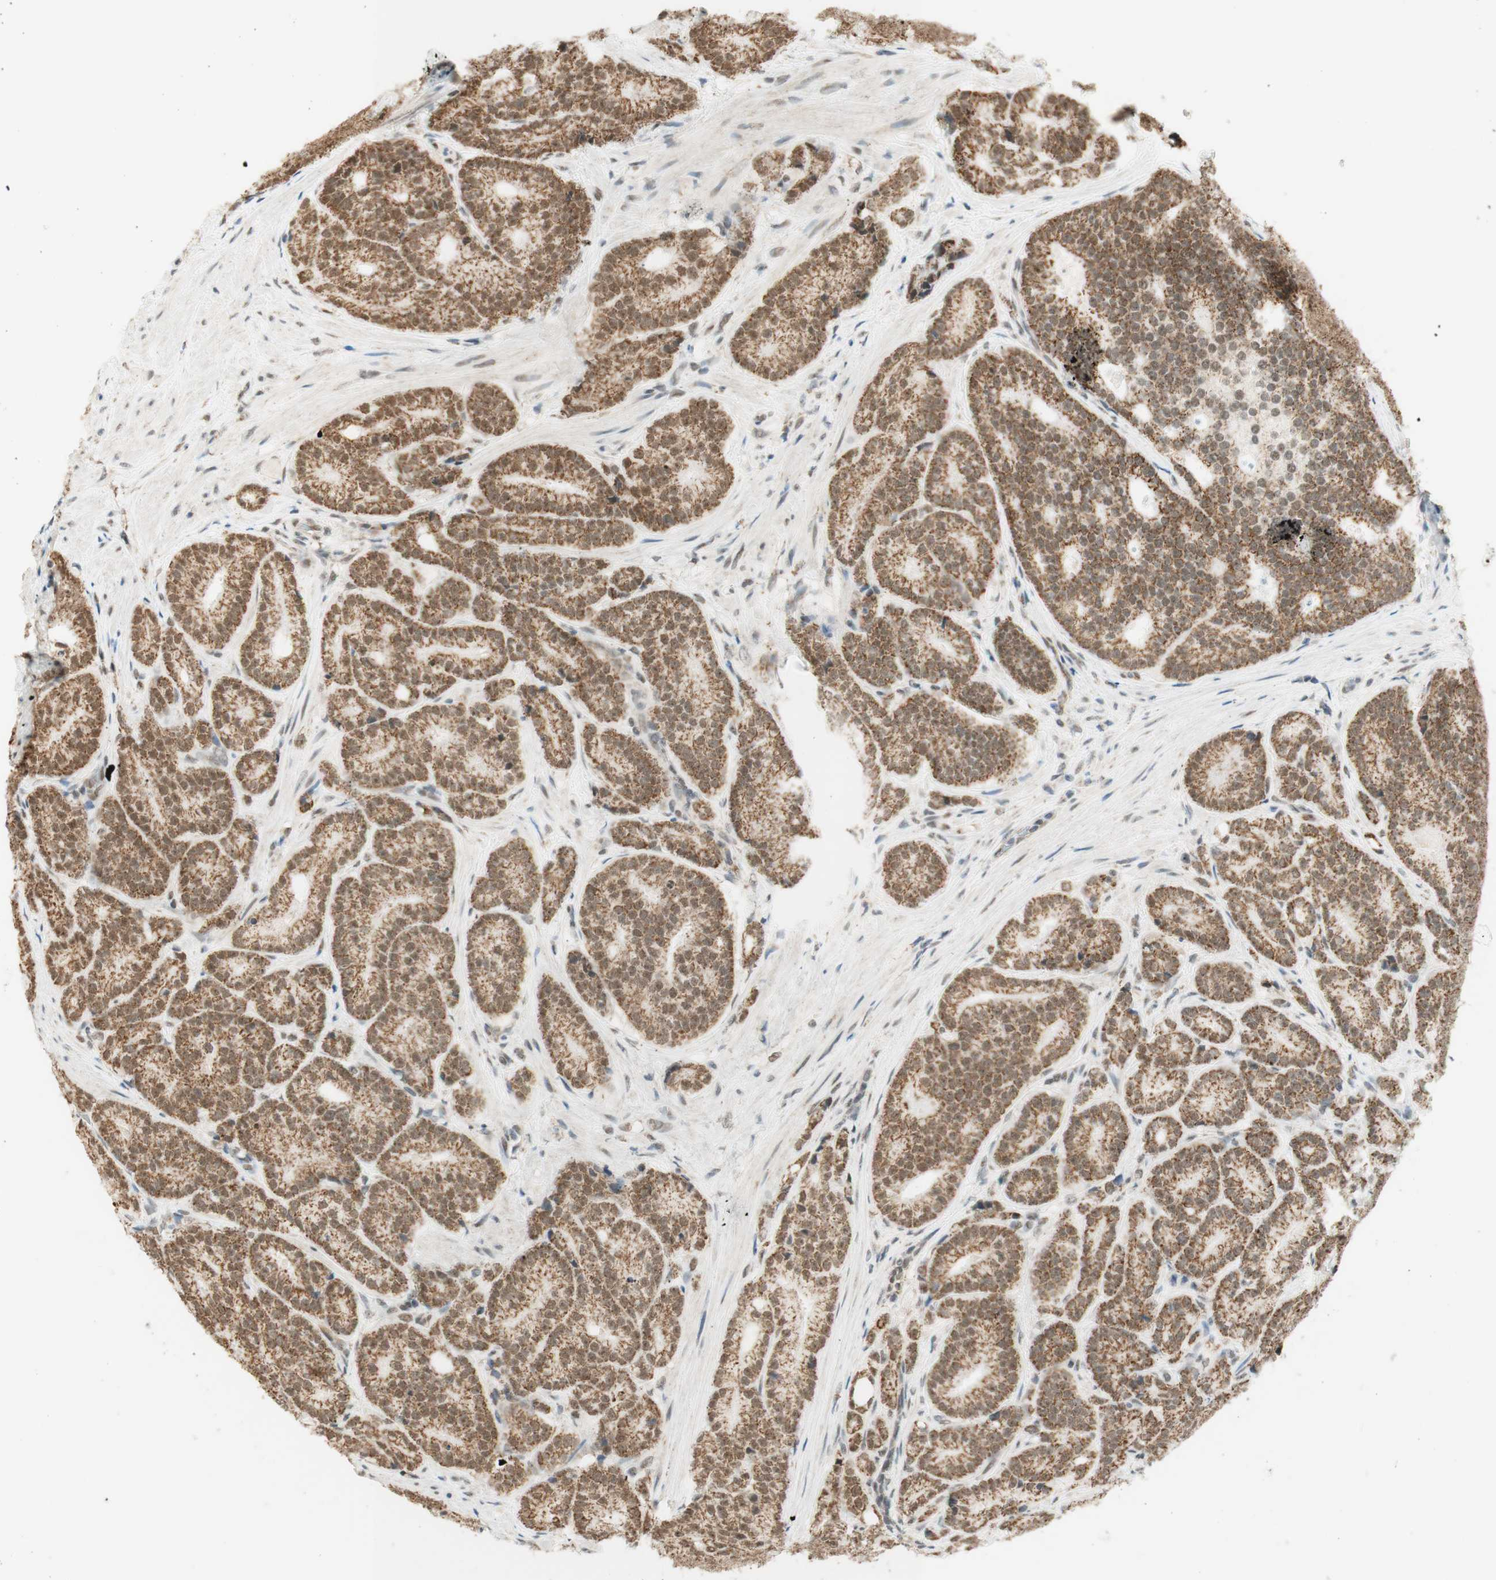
{"staining": {"intensity": "moderate", "quantity": ">75%", "location": "cytoplasmic/membranous,nuclear"}, "tissue": "prostate cancer", "cell_type": "Tumor cells", "image_type": "cancer", "snomed": [{"axis": "morphology", "description": "Adenocarcinoma, High grade"}, {"axis": "topography", "description": "Prostate"}], "caption": "Immunohistochemical staining of human prostate cancer displays moderate cytoplasmic/membranous and nuclear protein expression in about >75% of tumor cells. (brown staining indicates protein expression, while blue staining denotes nuclei).", "gene": "ZNF782", "patient": {"sex": "male", "age": 61}}